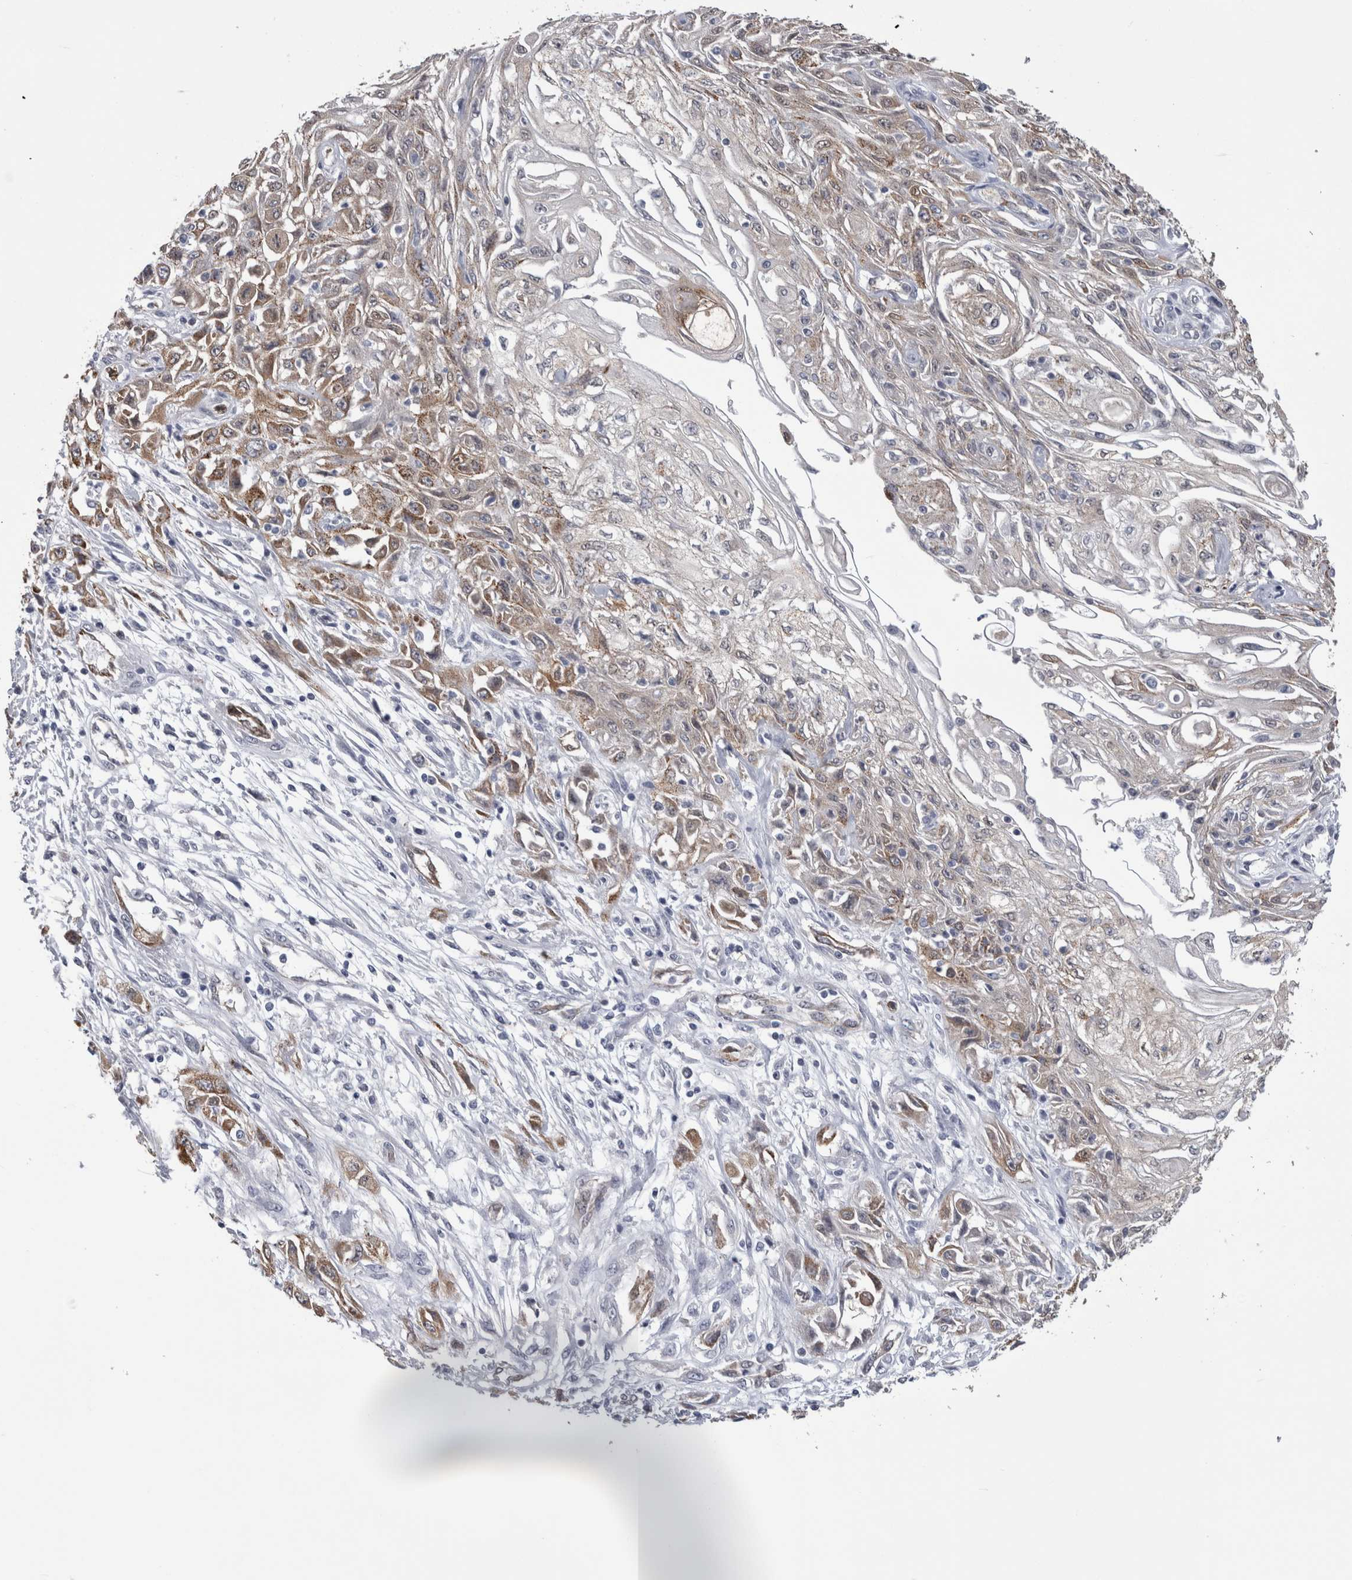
{"staining": {"intensity": "weak", "quantity": ">75%", "location": "cytoplasmic/membranous"}, "tissue": "skin cancer", "cell_type": "Tumor cells", "image_type": "cancer", "snomed": [{"axis": "morphology", "description": "Squamous cell carcinoma, NOS"}, {"axis": "morphology", "description": "Squamous cell carcinoma, metastatic, NOS"}, {"axis": "topography", "description": "Skin"}, {"axis": "topography", "description": "Lymph node"}], "caption": "Skin cancer (metastatic squamous cell carcinoma) stained with a protein marker shows weak staining in tumor cells.", "gene": "ACOT7", "patient": {"sex": "male", "age": 75}}